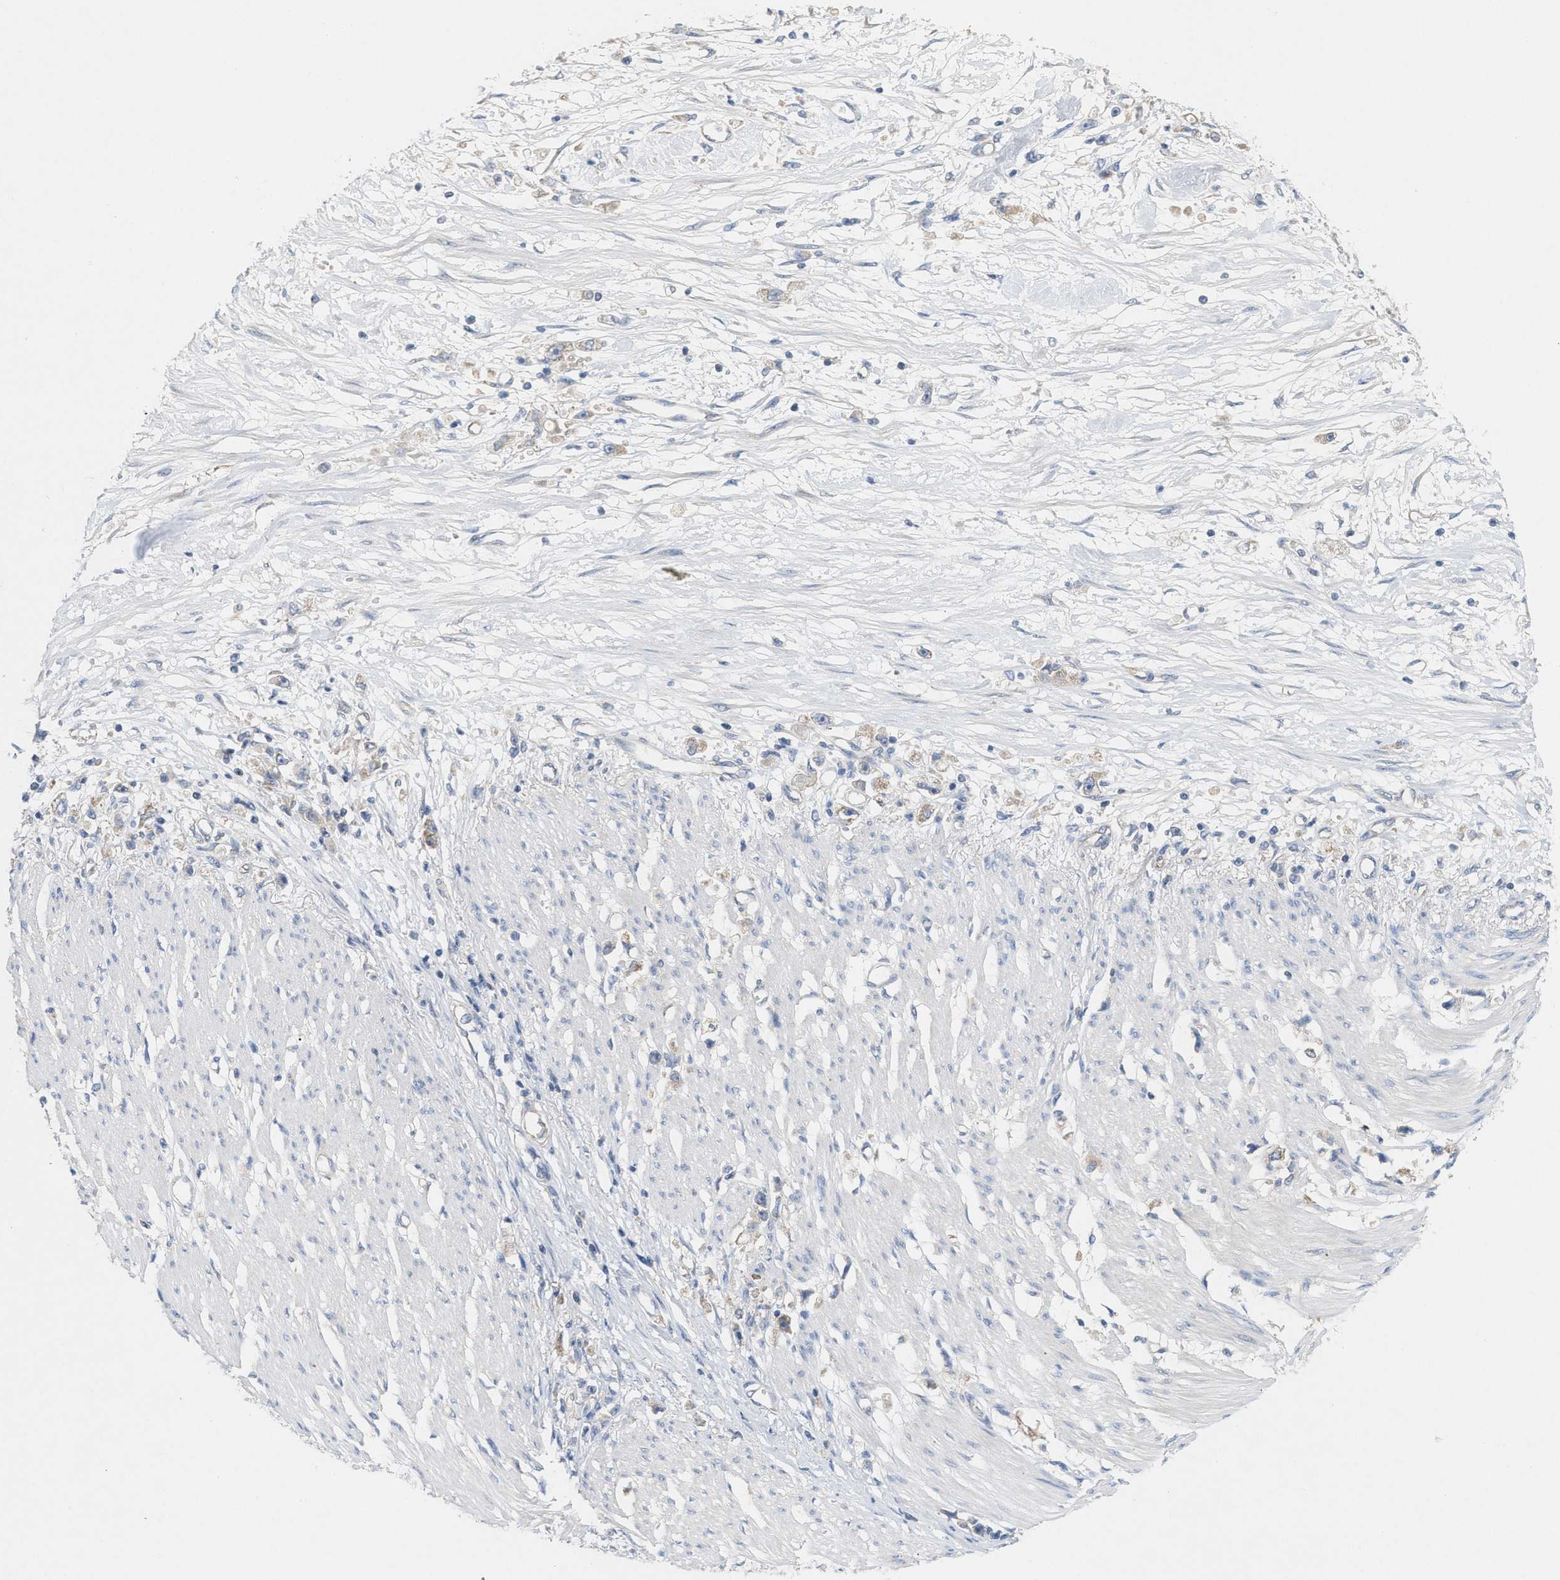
{"staining": {"intensity": "weak", "quantity": "<25%", "location": "cytoplasmic/membranous"}, "tissue": "stomach cancer", "cell_type": "Tumor cells", "image_type": "cancer", "snomed": [{"axis": "morphology", "description": "Adenocarcinoma, NOS"}, {"axis": "topography", "description": "Stomach"}], "caption": "Histopathology image shows no significant protein expression in tumor cells of adenocarcinoma (stomach).", "gene": "UBAP2", "patient": {"sex": "female", "age": 59}}